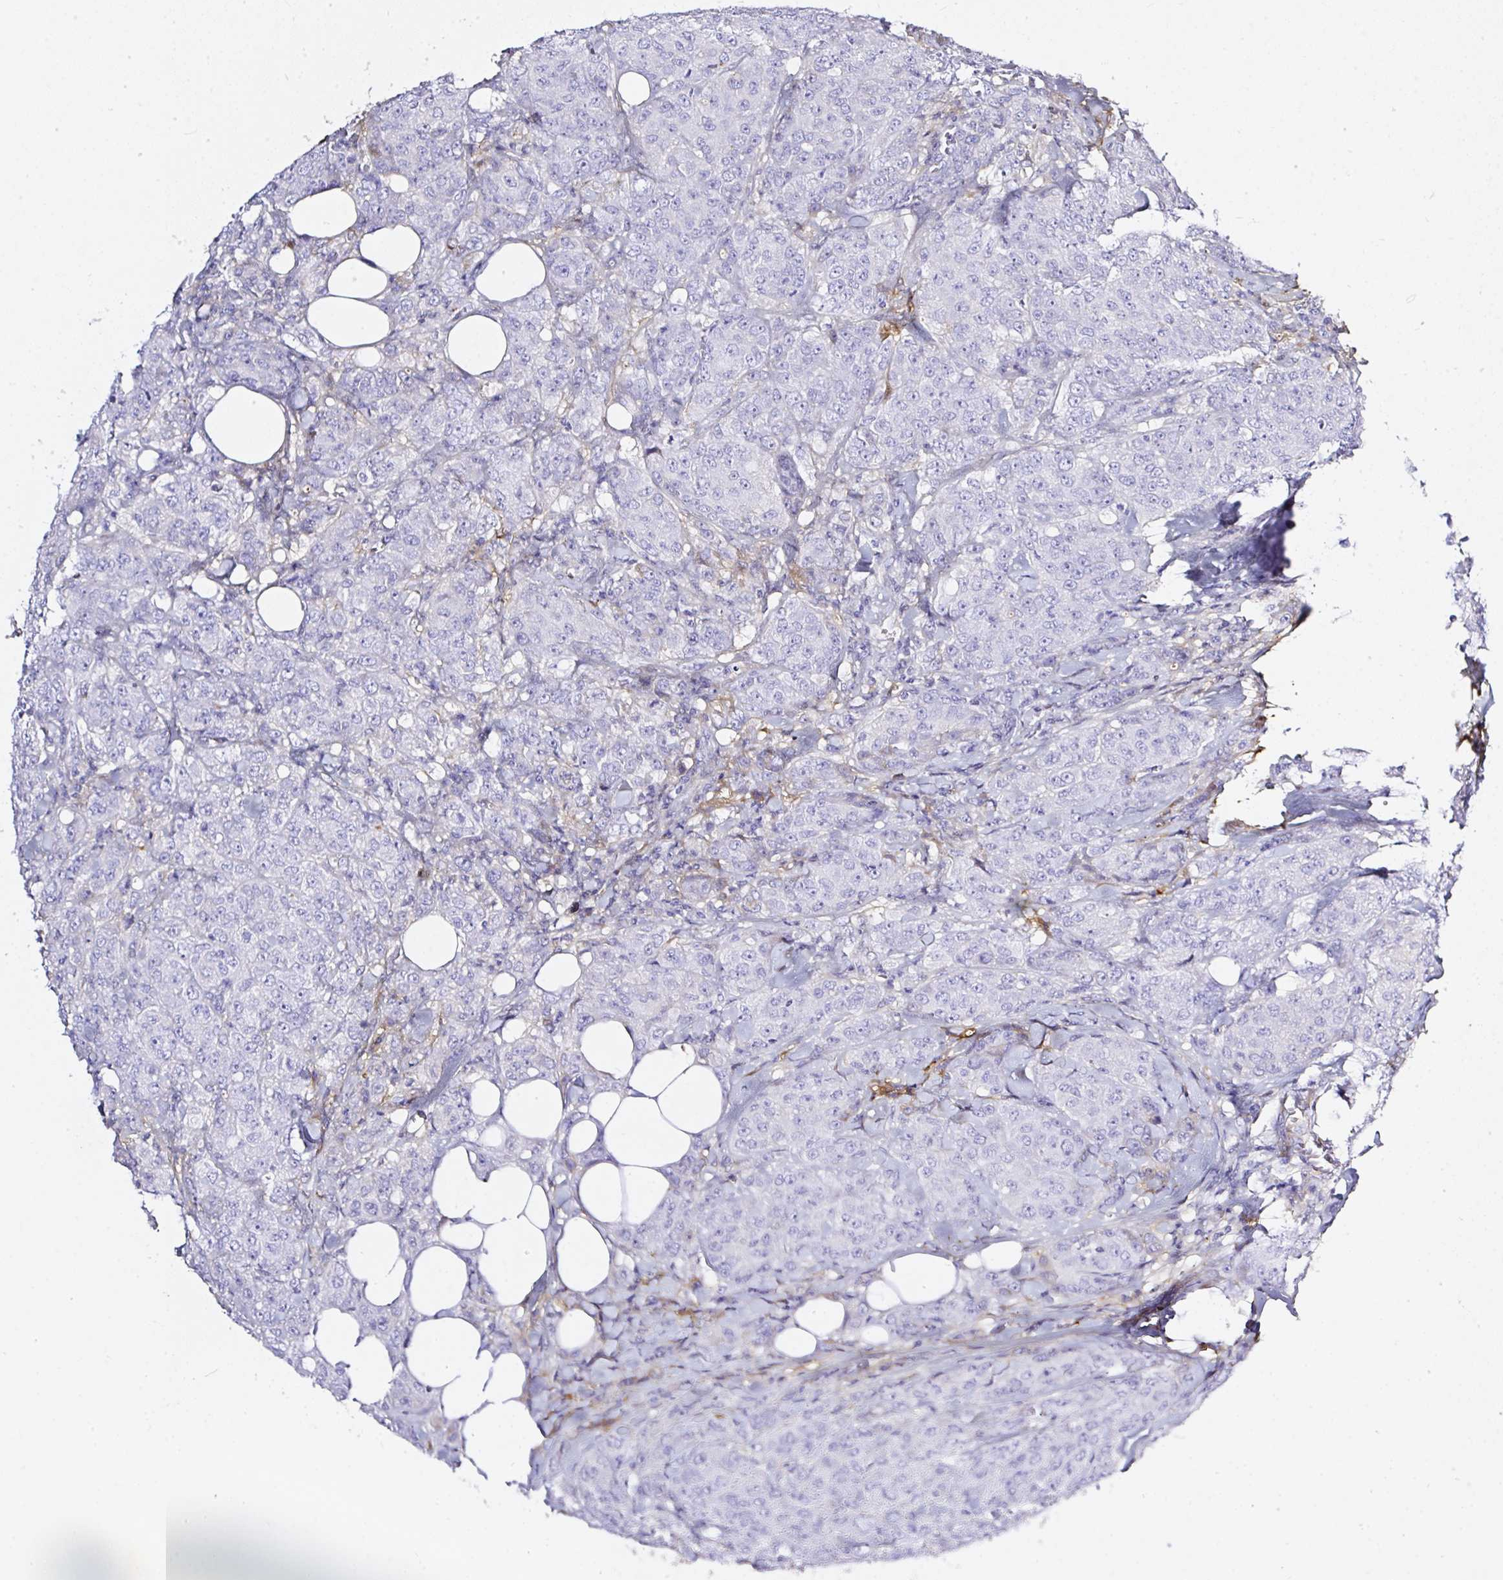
{"staining": {"intensity": "negative", "quantity": "none", "location": "none"}, "tissue": "breast cancer", "cell_type": "Tumor cells", "image_type": "cancer", "snomed": [{"axis": "morphology", "description": "Duct carcinoma"}, {"axis": "topography", "description": "Breast"}], "caption": "Immunohistochemical staining of human breast cancer (infiltrating ductal carcinoma) demonstrates no significant staining in tumor cells.", "gene": "CLEC3B", "patient": {"sex": "female", "age": 43}}